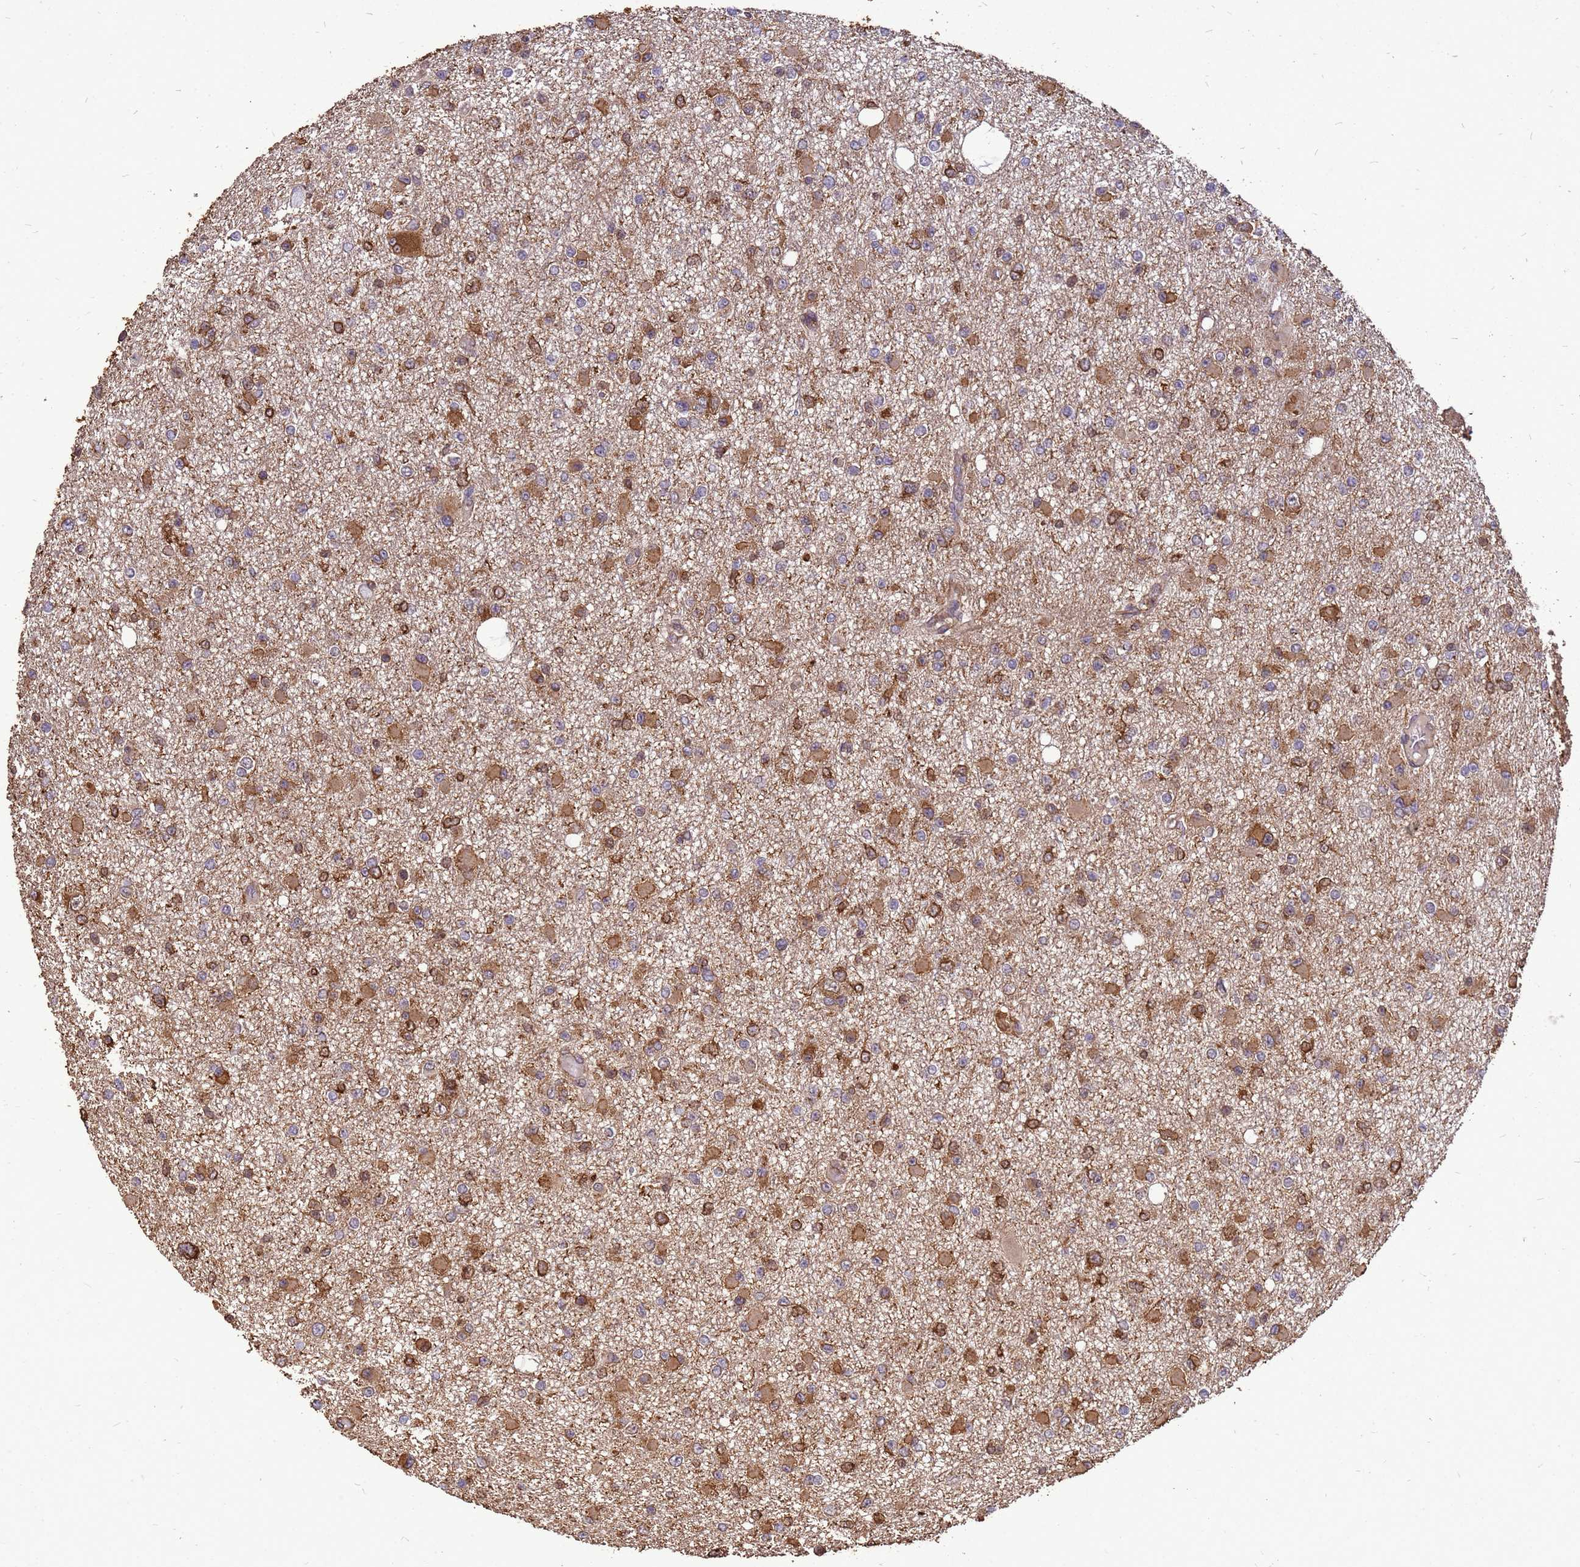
{"staining": {"intensity": "moderate", "quantity": ">75%", "location": "cytoplasmic/membranous"}, "tissue": "glioma", "cell_type": "Tumor cells", "image_type": "cancer", "snomed": [{"axis": "morphology", "description": "Glioma, malignant, Low grade"}, {"axis": "topography", "description": "Brain"}], "caption": "Immunohistochemical staining of human glioma exhibits moderate cytoplasmic/membranous protein positivity in approximately >75% of tumor cells.", "gene": "ZNF618", "patient": {"sex": "female", "age": 22}}